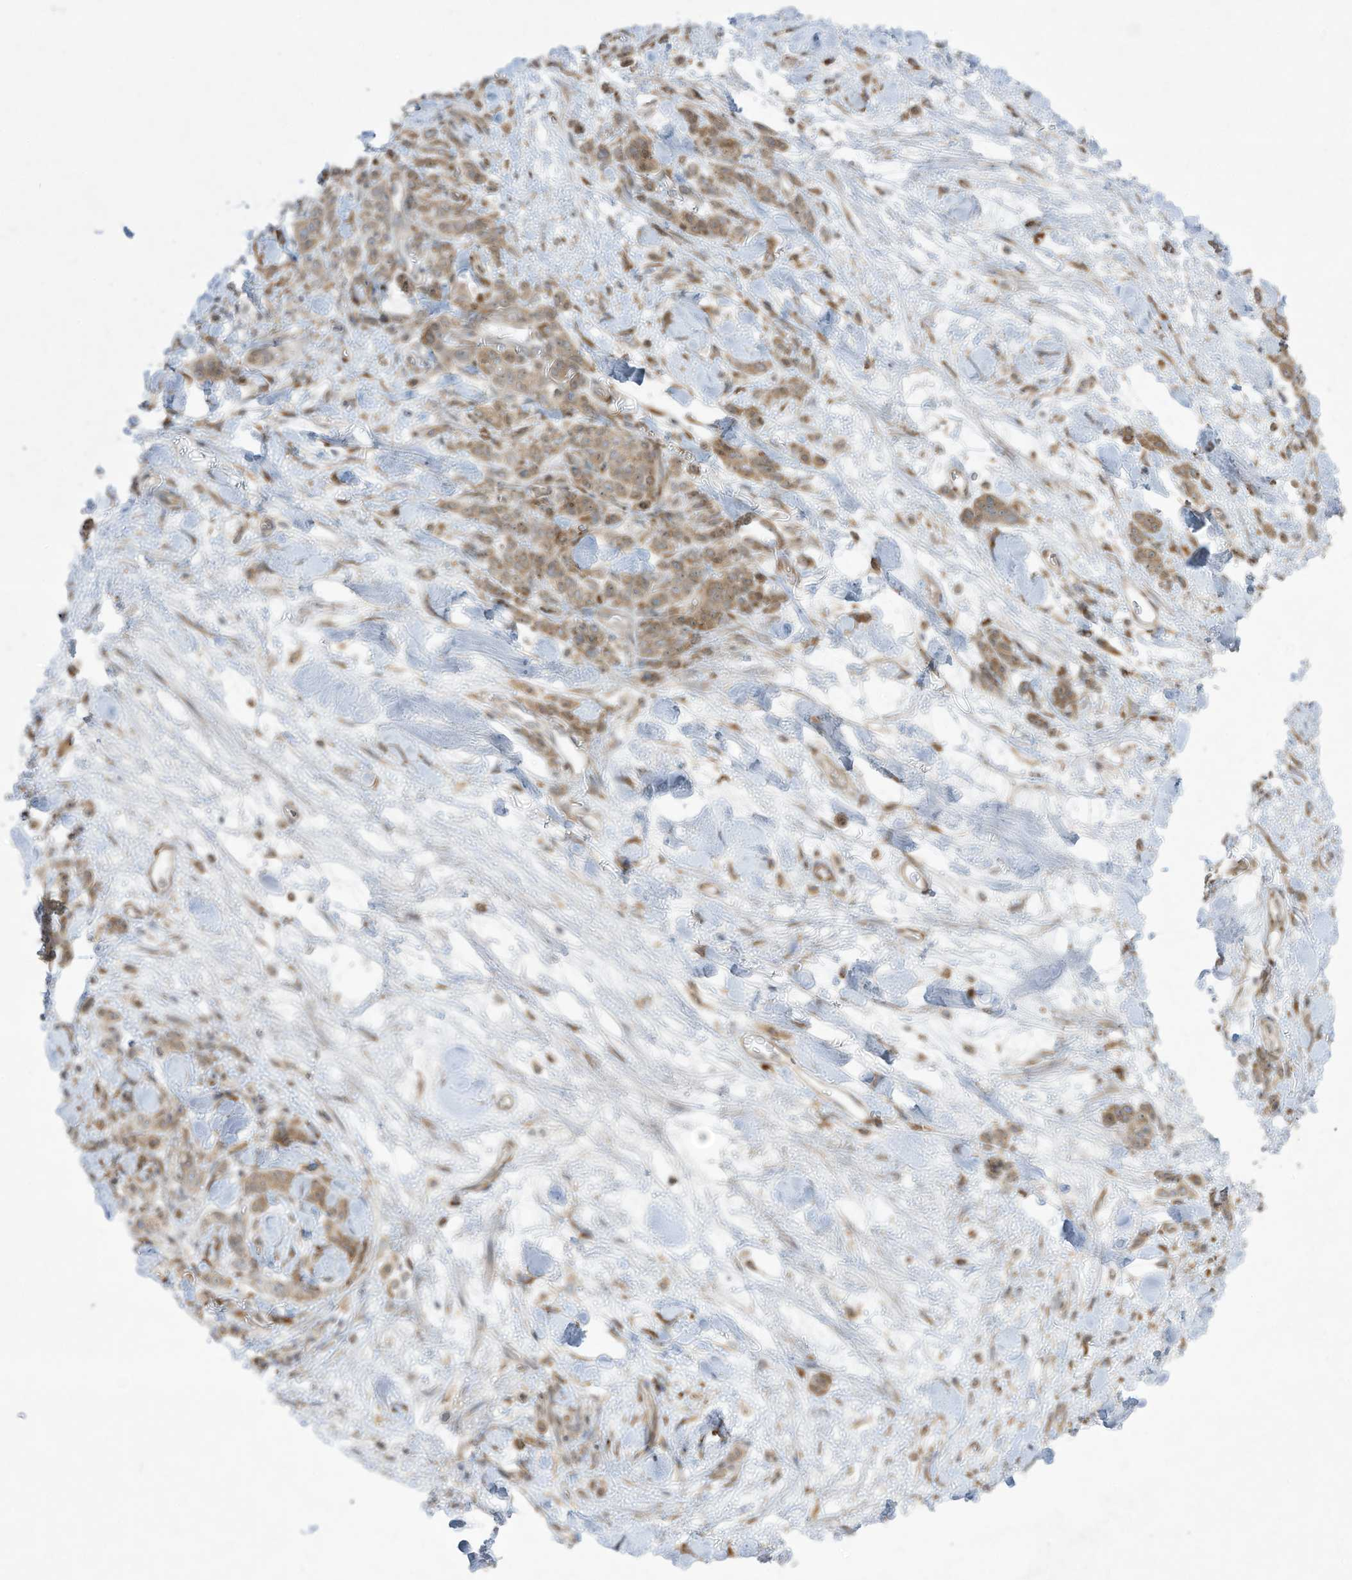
{"staining": {"intensity": "weak", "quantity": ">75%", "location": "cytoplasmic/membranous"}, "tissue": "stomach cancer", "cell_type": "Tumor cells", "image_type": "cancer", "snomed": [{"axis": "morphology", "description": "Normal tissue, NOS"}, {"axis": "morphology", "description": "Adenocarcinoma, NOS"}, {"axis": "topography", "description": "Stomach"}], "caption": "Protein staining reveals weak cytoplasmic/membranous staining in approximately >75% of tumor cells in stomach cancer.", "gene": "PTK6", "patient": {"sex": "male", "age": 82}}